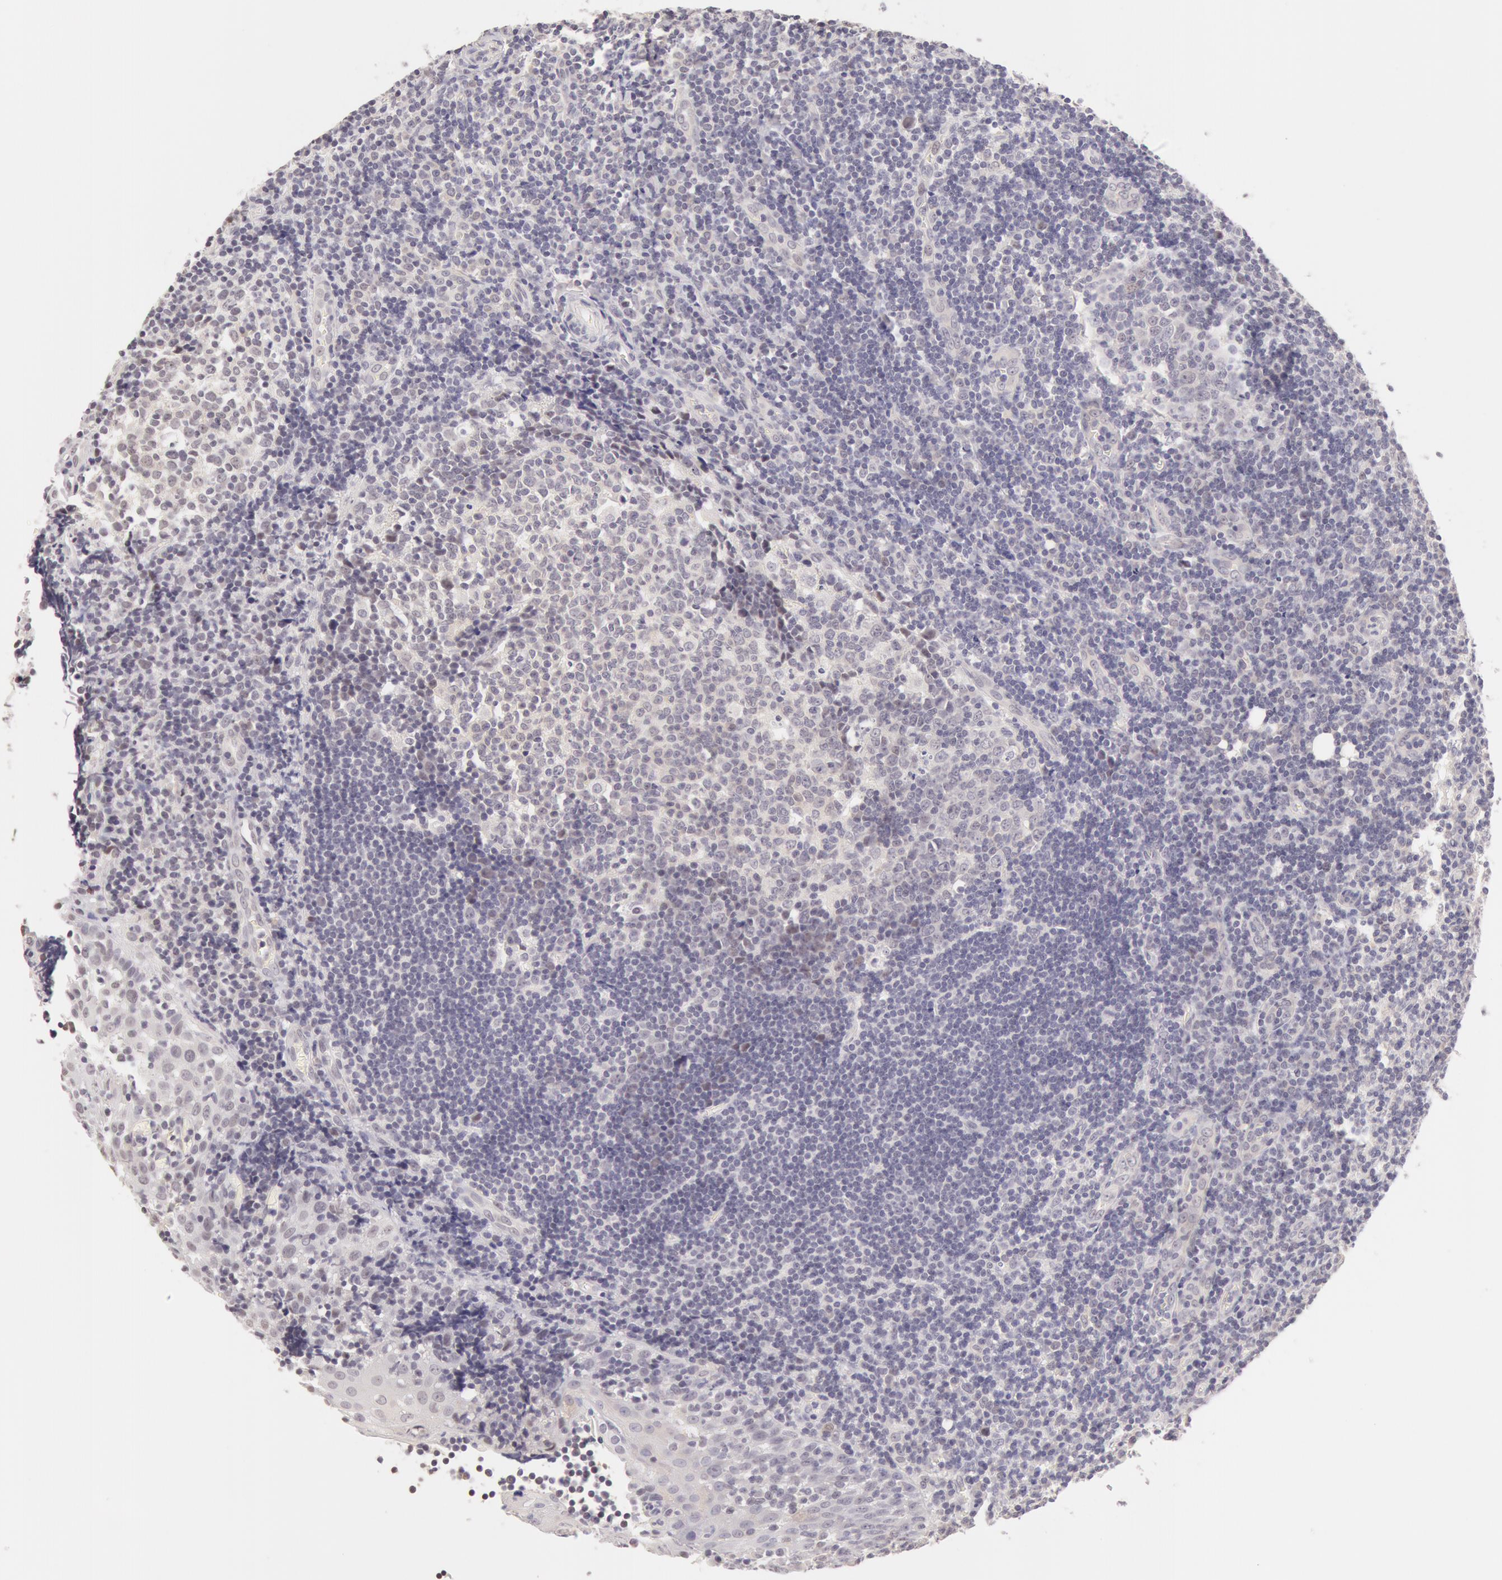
{"staining": {"intensity": "negative", "quantity": "none", "location": "none"}, "tissue": "tonsil", "cell_type": "Germinal center cells", "image_type": "normal", "snomed": [{"axis": "morphology", "description": "Normal tissue, NOS"}, {"axis": "topography", "description": "Tonsil"}], "caption": "Protein analysis of unremarkable tonsil reveals no significant expression in germinal center cells. The staining was performed using DAB to visualize the protein expression in brown, while the nuclei were stained in blue with hematoxylin (Magnification: 20x).", "gene": "ZNF597", "patient": {"sex": "female", "age": 41}}